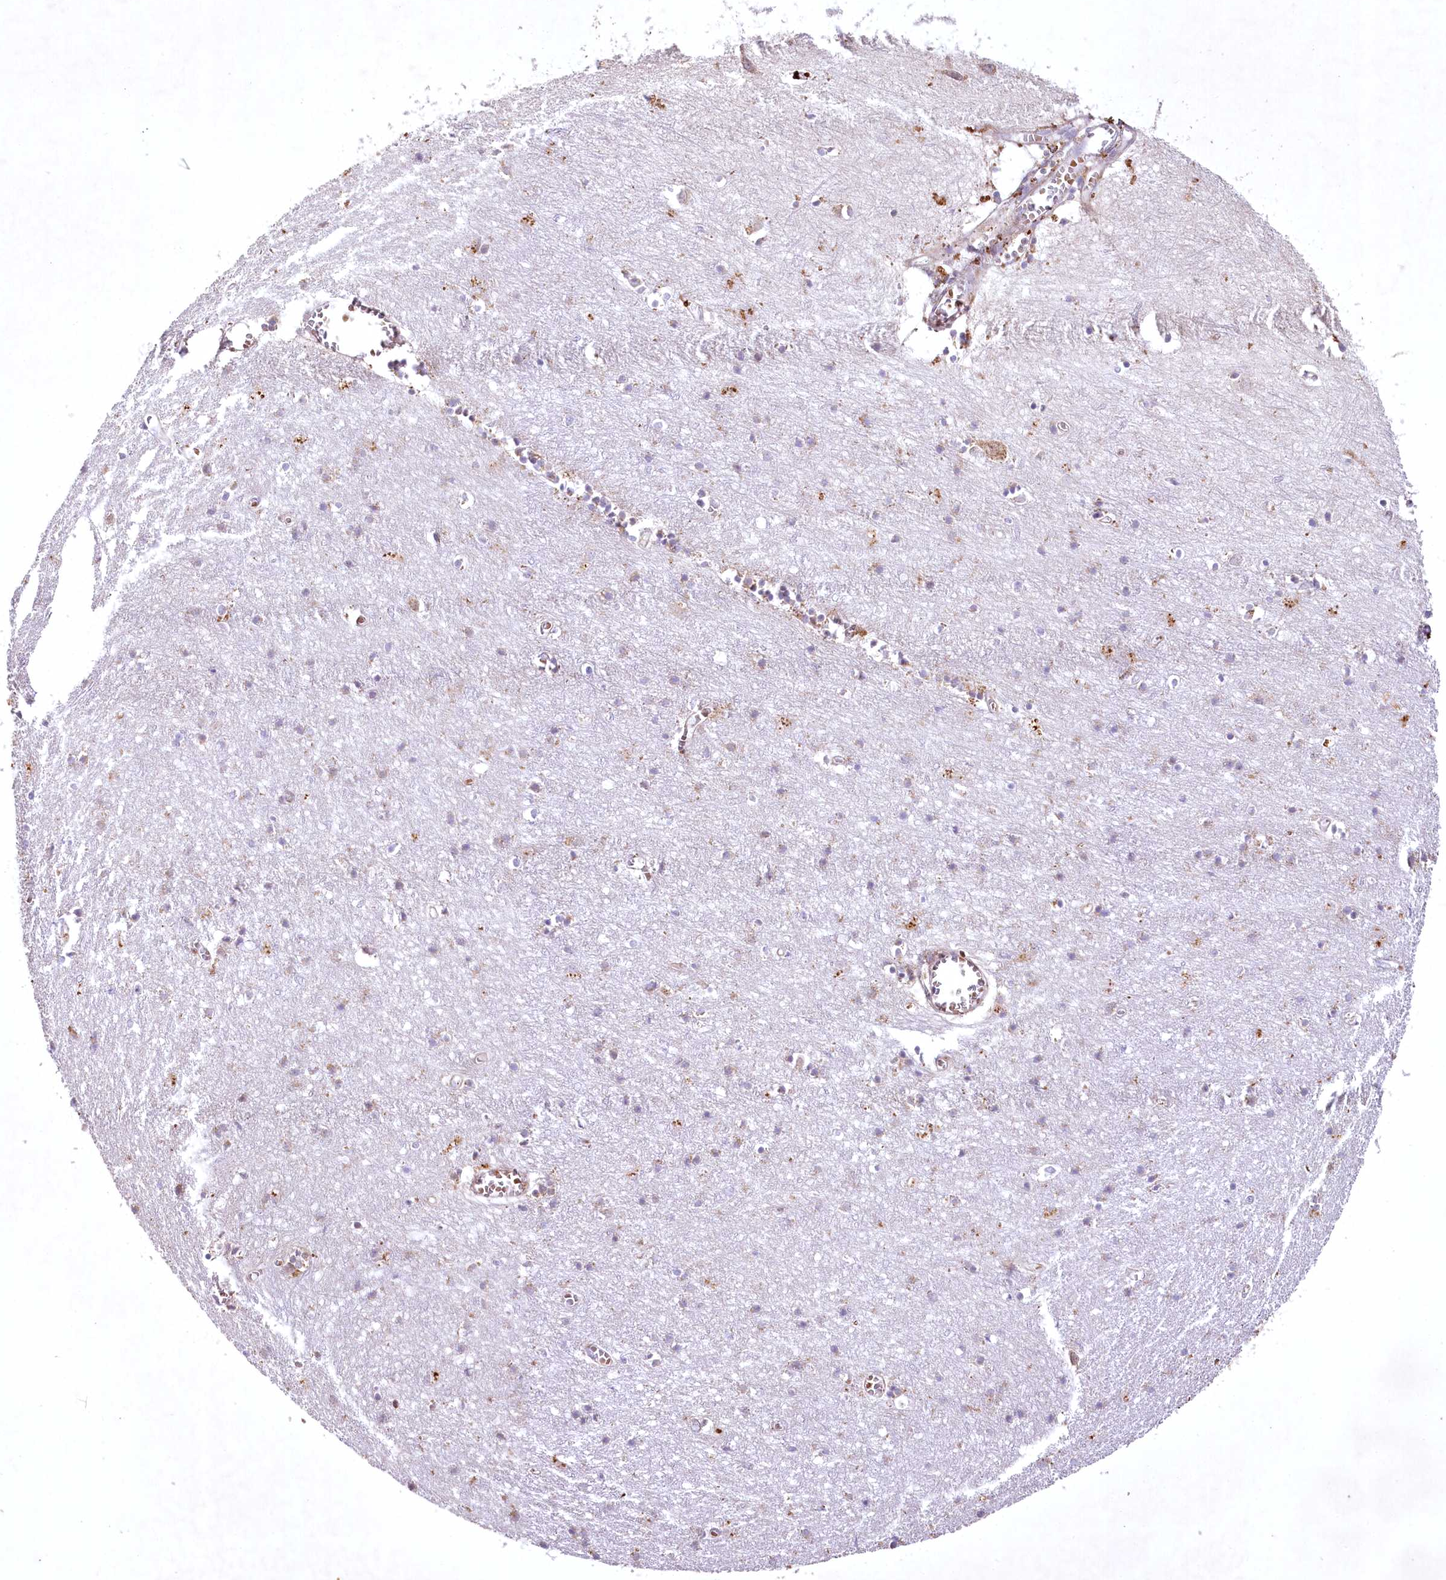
{"staining": {"intensity": "weak", "quantity": ">75%", "location": "cytoplasmic/membranous"}, "tissue": "cerebral cortex", "cell_type": "Endothelial cells", "image_type": "normal", "snomed": [{"axis": "morphology", "description": "Normal tissue, NOS"}, {"axis": "topography", "description": "Cerebral cortex"}], "caption": "Protein staining exhibits weak cytoplasmic/membranous positivity in approximately >75% of endothelial cells in benign cerebral cortex.", "gene": "MRPL44", "patient": {"sex": "female", "age": 64}}